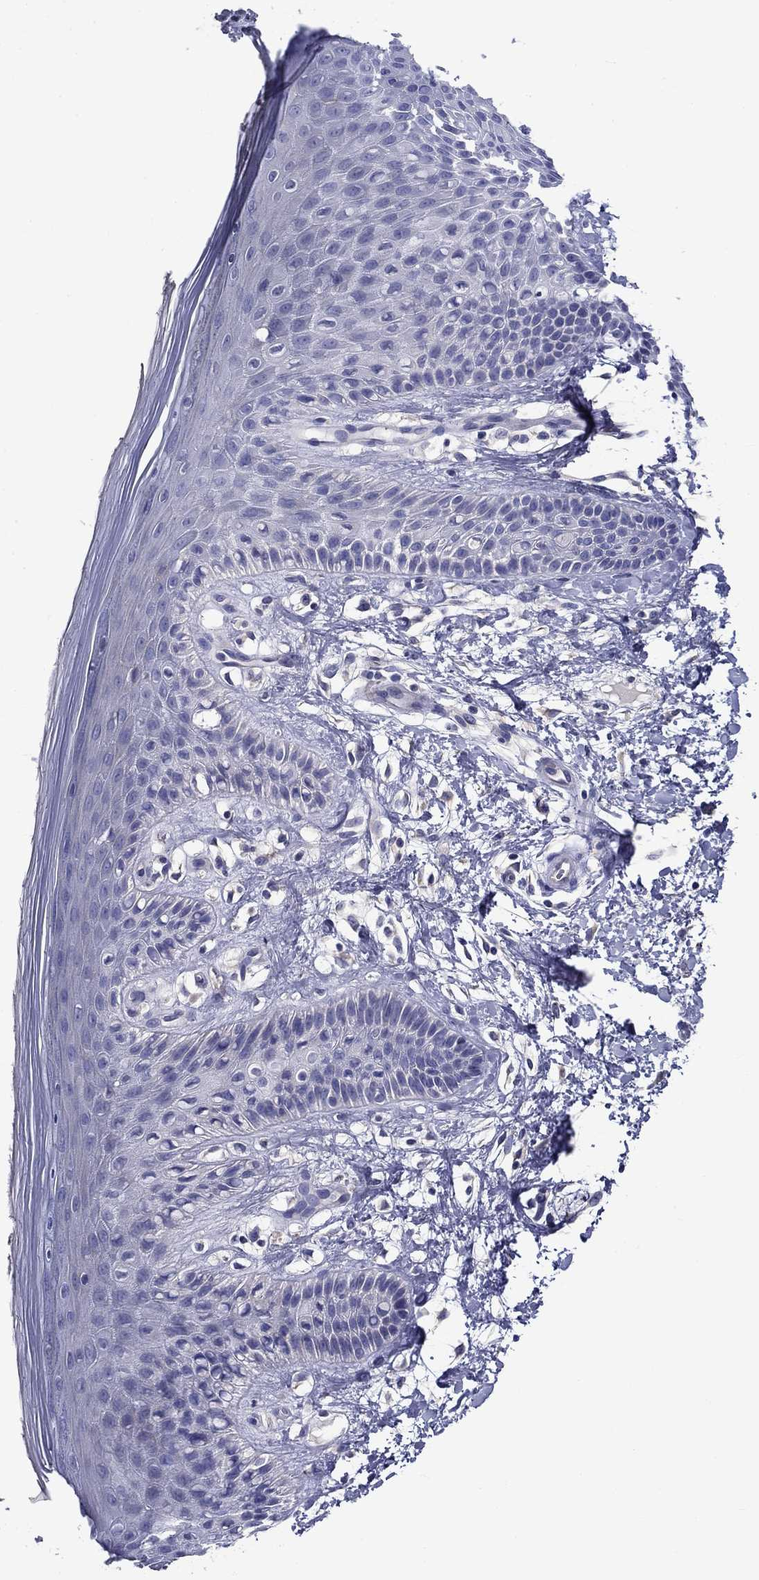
{"staining": {"intensity": "negative", "quantity": "none", "location": "none"}, "tissue": "skin", "cell_type": "Epidermal cells", "image_type": "normal", "snomed": [{"axis": "morphology", "description": "Normal tissue, NOS"}, {"axis": "topography", "description": "Anal"}], "caption": "An IHC micrograph of unremarkable skin is shown. There is no staining in epidermal cells of skin.", "gene": "CNDP1", "patient": {"sex": "male", "age": 36}}